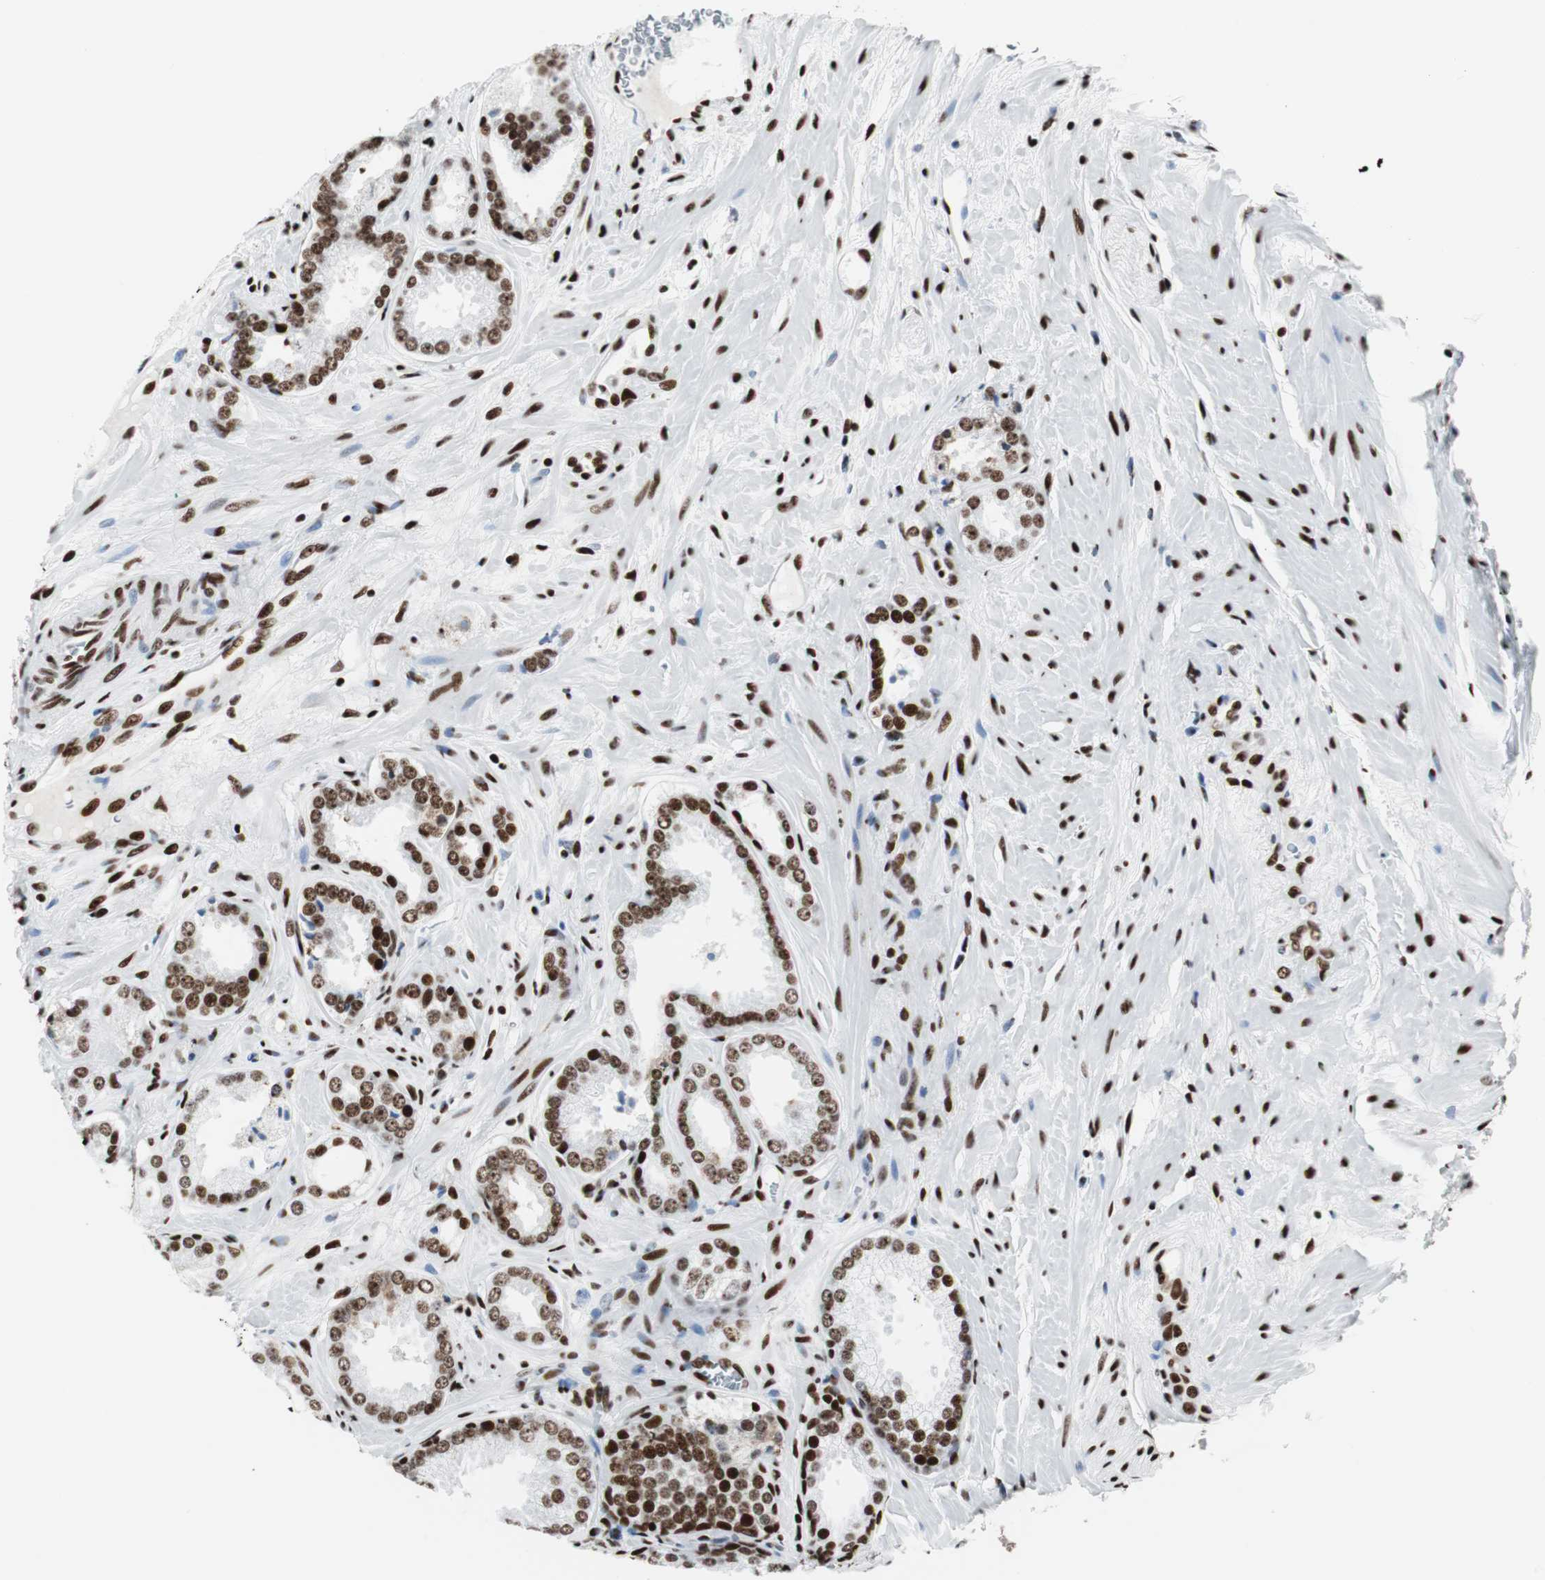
{"staining": {"intensity": "strong", "quantity": ">75%", "location": "nuclear"}, "tissue": "prostate cancer", "cell_type": "Tumor cells", "image_type": "cancer", "snomed": [{"axis": "morphology", "description": "Adenocarcinoma, Low grade"}, {"axis": "topography", "description": "Prostate"}], "caption": "Prostate cancer (low-grade adenocarcinoma) stained with a protein marker demonstrates strong staining in tumor cells.", "gene": "NCL", "patient": {"sex": "male", "age": 60}}